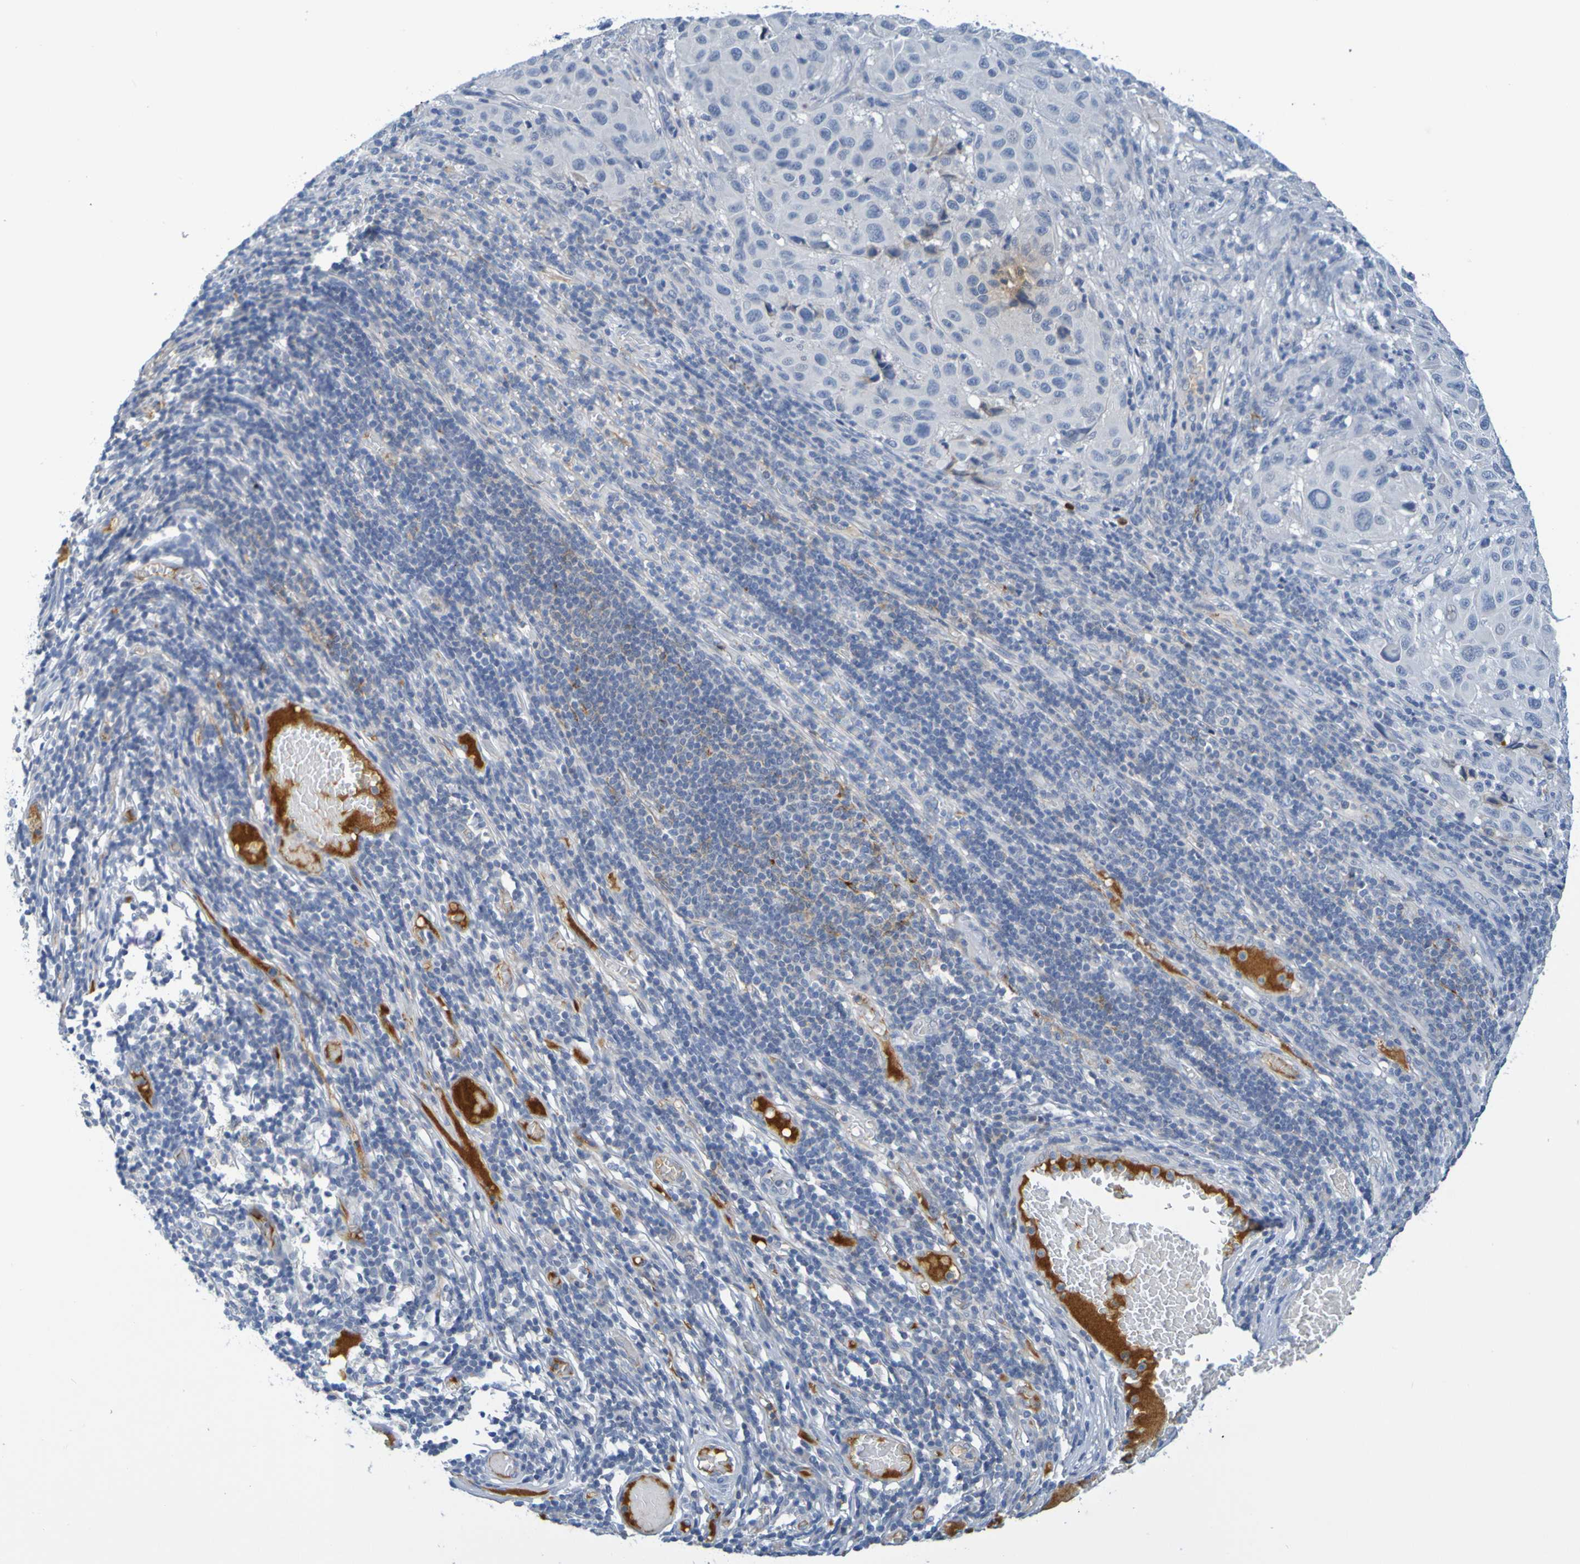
{"staining": {"intensity": "negative", "quantity": "none", "location": "none"}, "tissue": "melanoma", "cell_type": "Tumor cells", "image_type": "cancer", "snomed": [{"axis": "morphology", "description": "Malignant melanoma, Metastatic site"}, {"axis": "topography", "description": "Lymph node"}], "caption": "A histopathology image of human melanoma is negative for staining in tumor cells.", "gene": "IL10", "patient": {"sex": "male", "age": 61}}